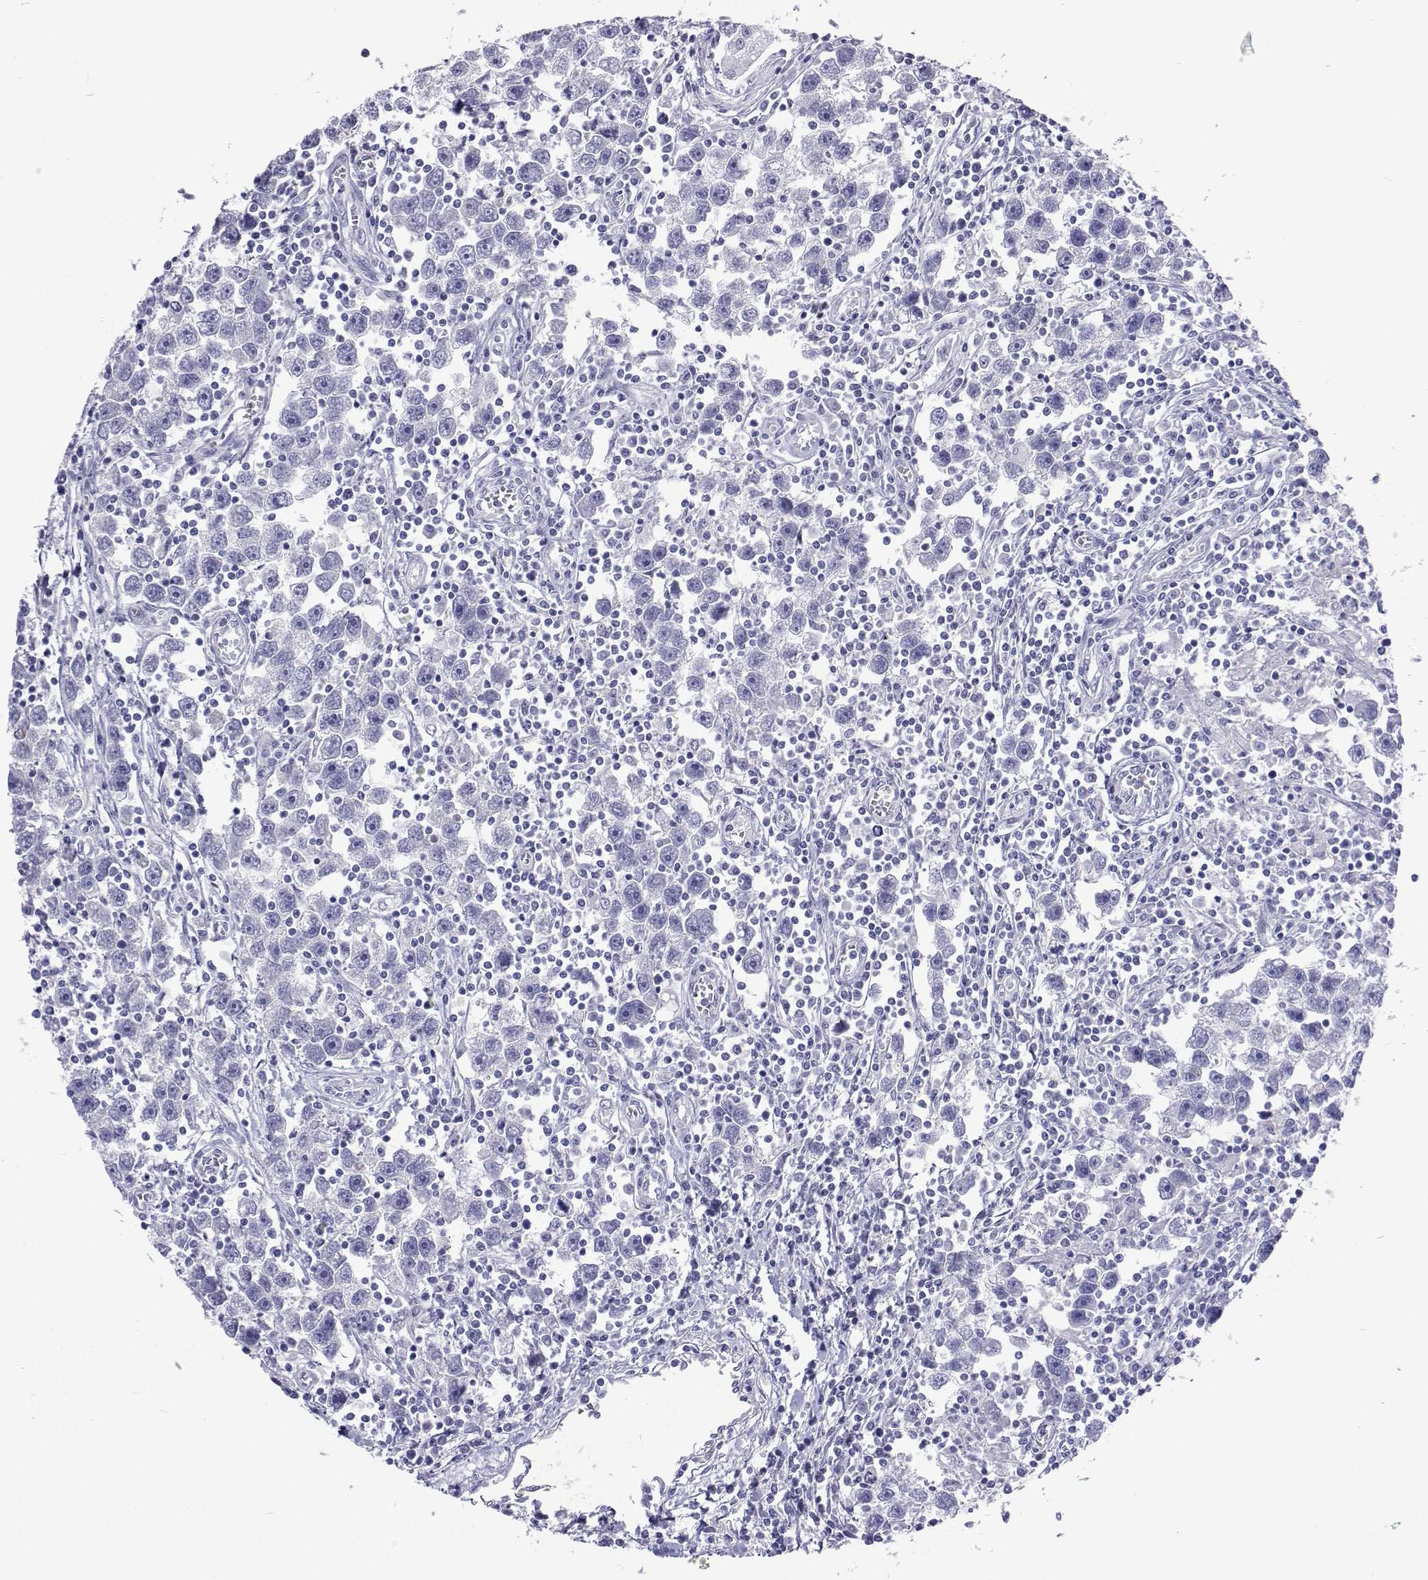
{"staining": {"intensity": "negative", "quantity": "none", "location": "none"}, "tissue": "testis cancer", "cell_type": "Tumor cells", "image_type": "cancer", "snomed": [{"axis": "morphology", "description": "Seminoma, NOS"}, {"axis": "topography", "description": "Testis"}], "caption": "Tumor cells are negative for brown protein staining in seminoma (testis).", "gene": "UMODL1", "patient": {"sex": "male", "age": 30}}